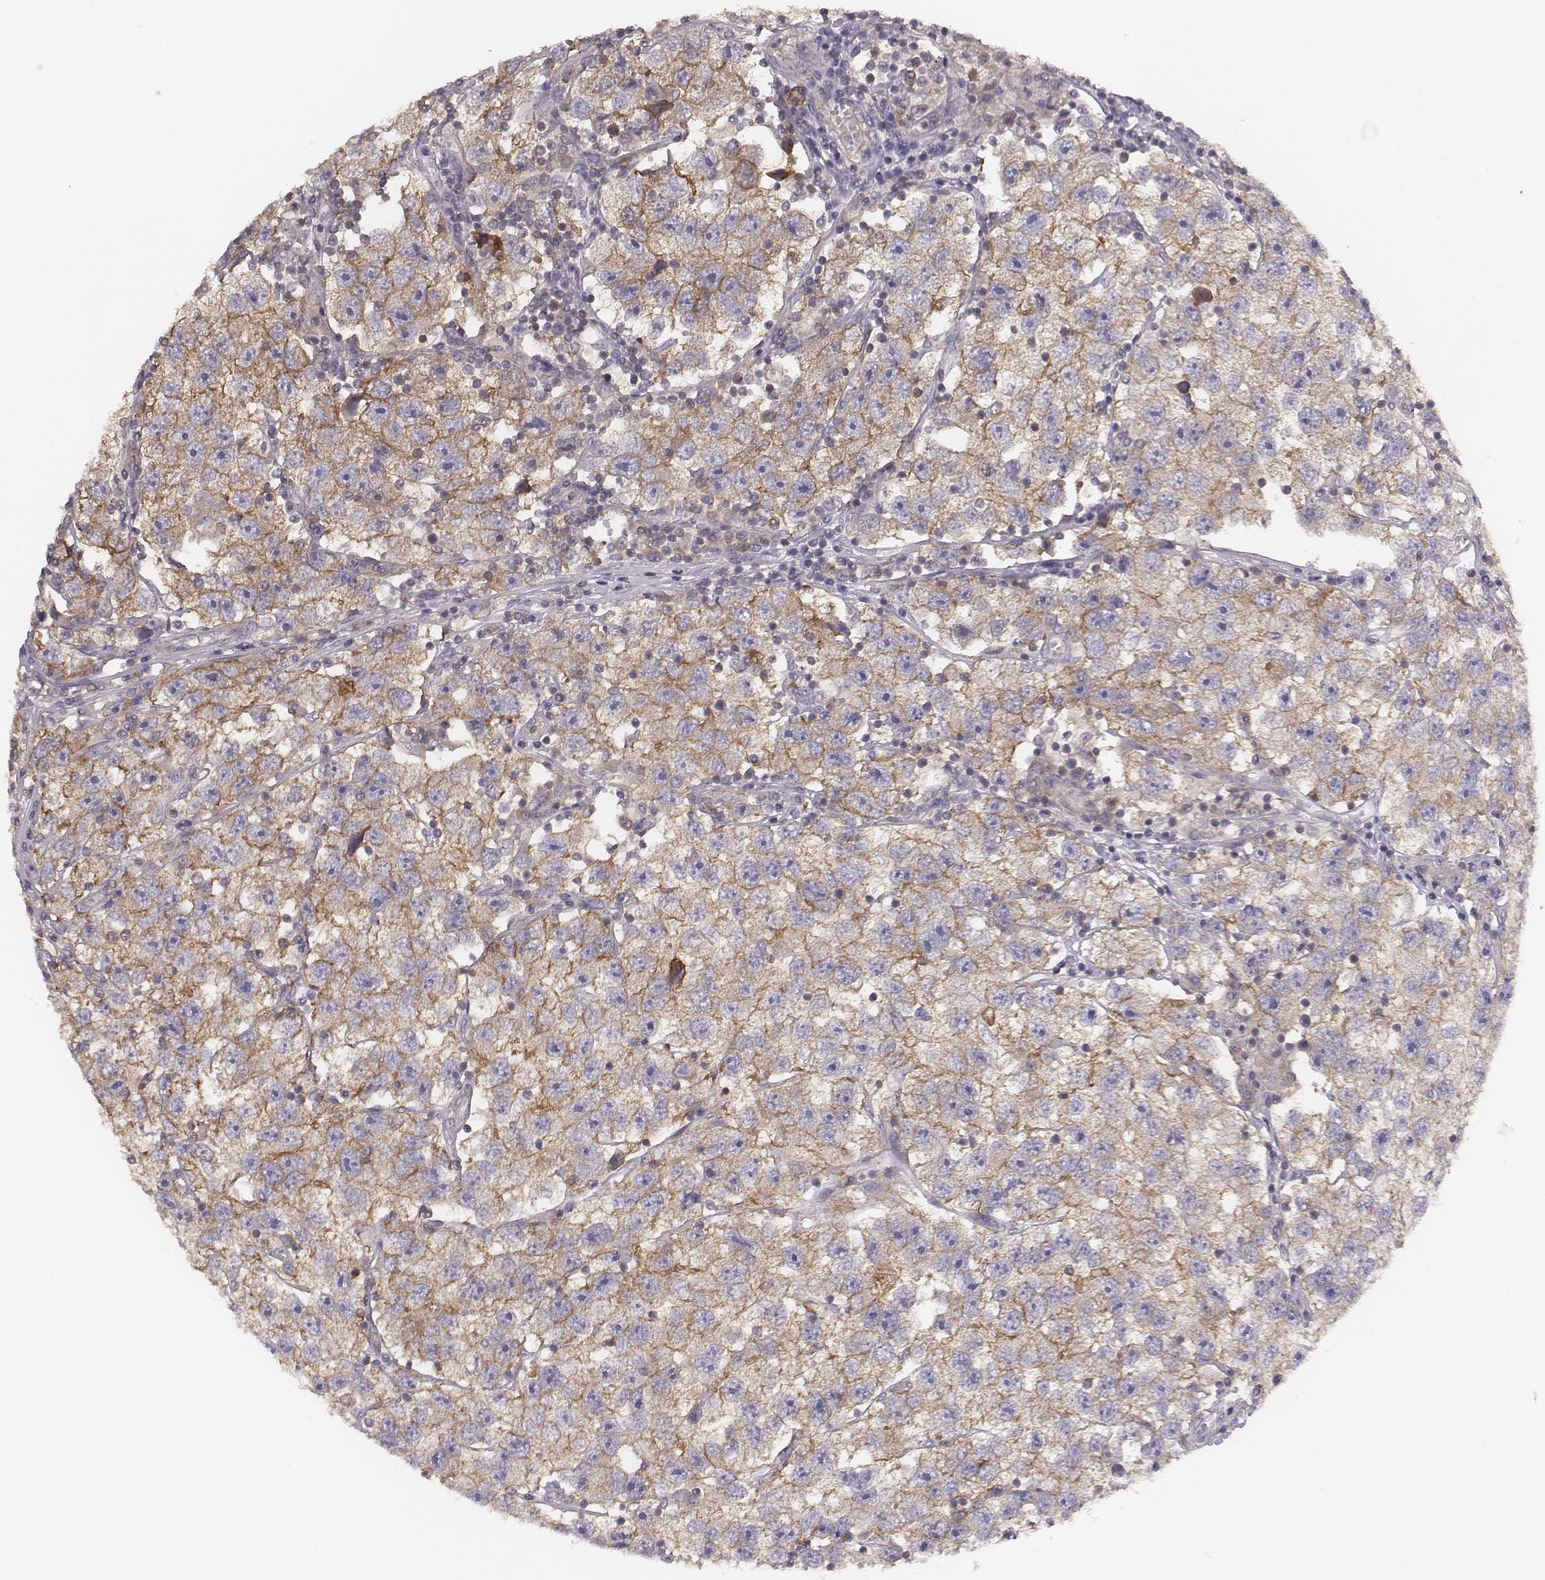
{"staining": {"intensity": "weak", "quantity": ">75%", "location": "cytoplasmic/membranous"}, "tissue": "testis cancer", "cell_type": "Tumor cells", "image_type": "cancer", "snomed": [{"axis": "morphology", "description": "Seminoma, NOS"}, {"axis": "topography", "description": "Testis"}], "caption": "A micrograph showing weak cytoplasmic/membranous expression in about >75% of tumor cells in testis cancer, as visualized by brown immunohistochemical staining.", "gene": "CAD", "patient": {"sex": "male", "age": 26}}